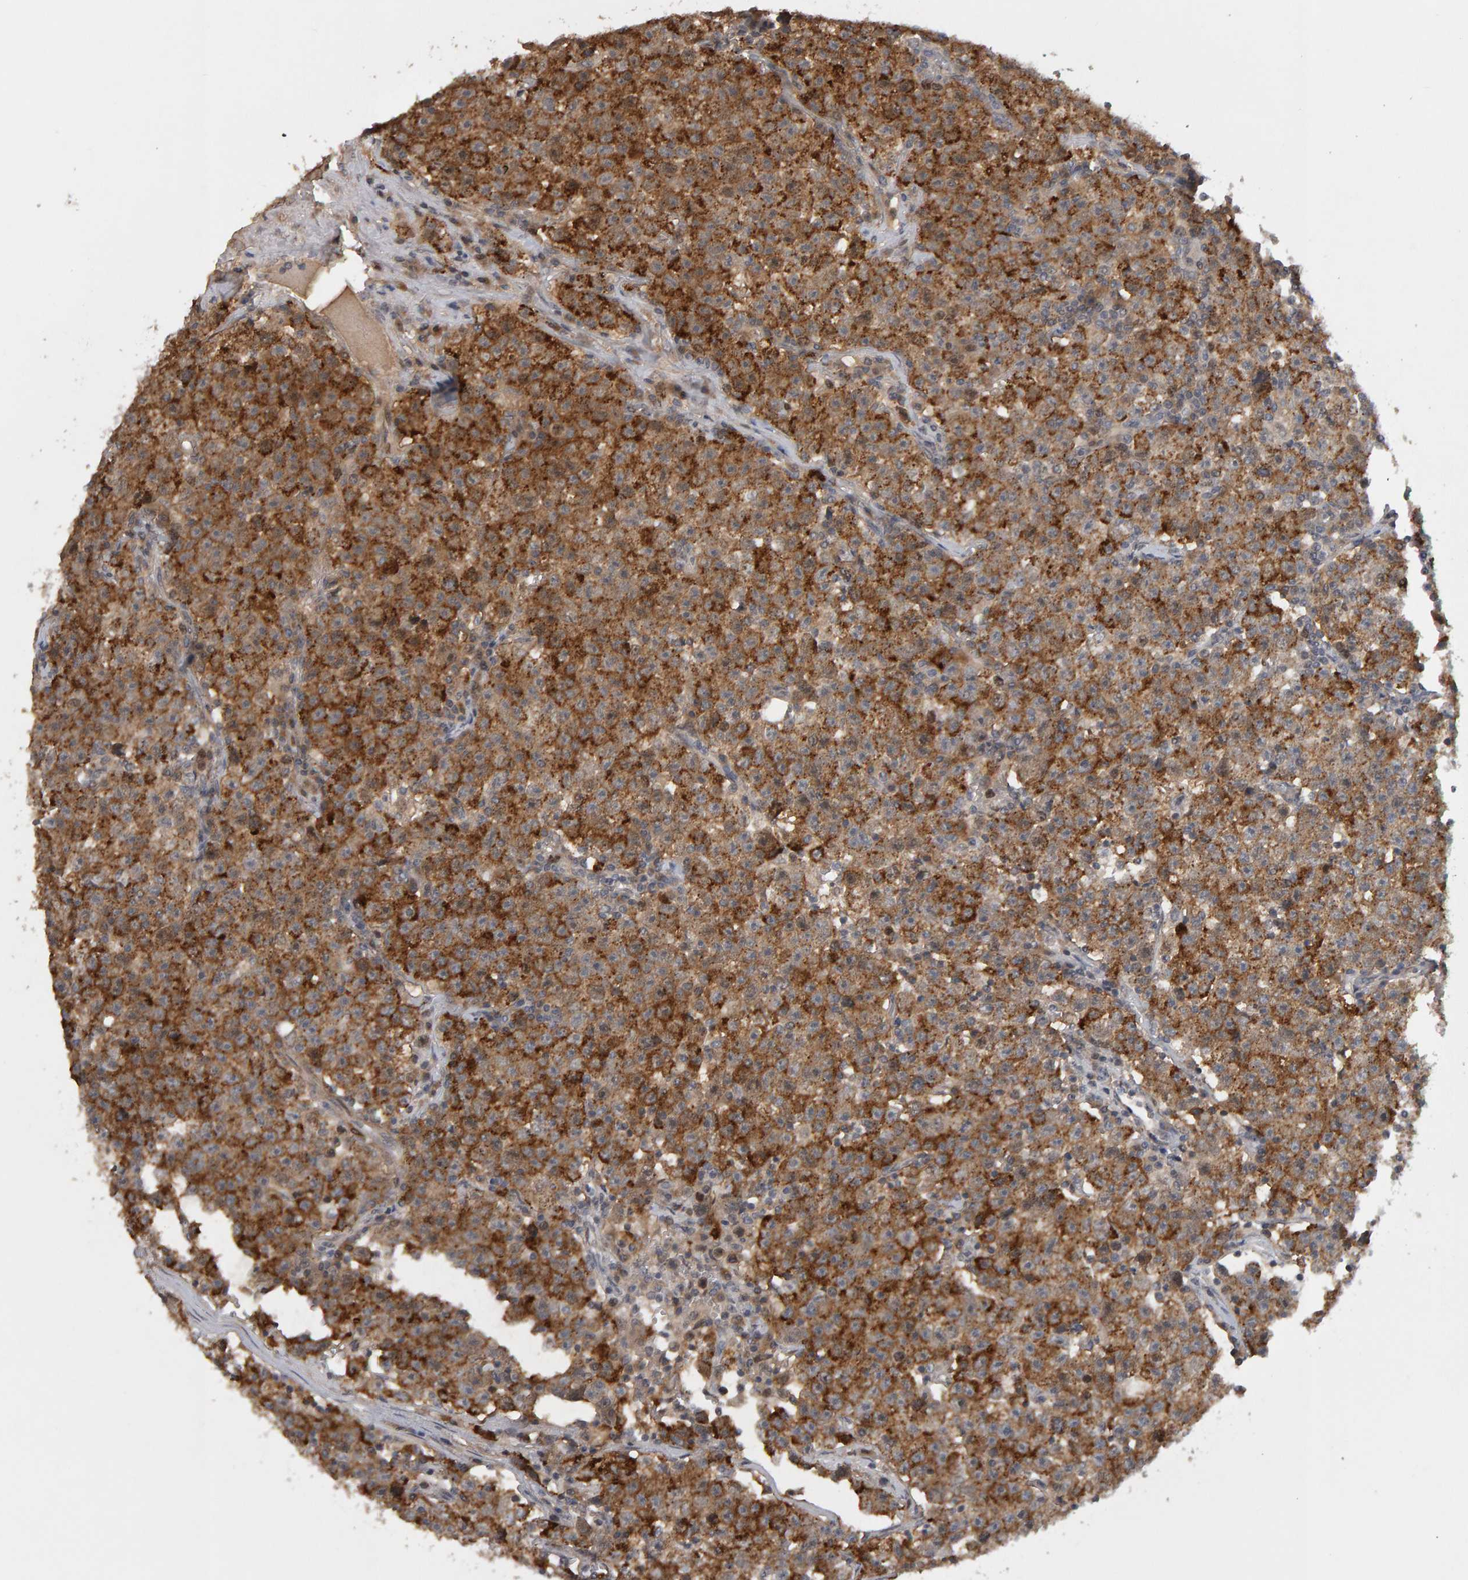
{"staining": {"intensity": "strong", "quantity": ">75%", "location": "cytoplasmic/membranous"}, "tissue": "testis cancer", "cell_type": "Tumor cells", "image_type": "cancer", "snomed": [{"axis": "morphology", "description": "Seminoma, NOS"}, {"axis": "topography", "description": "Testis"}], "caption": "Testis cancer tissue exhibits strong cytoplasmic/membranous expression in approximately >75% of tumor cells, visualized by immunohistochemistry. Nuclei are stained in blue.", "gene": "CDCA5", "patient": {"sex": "male", "age": 22}}